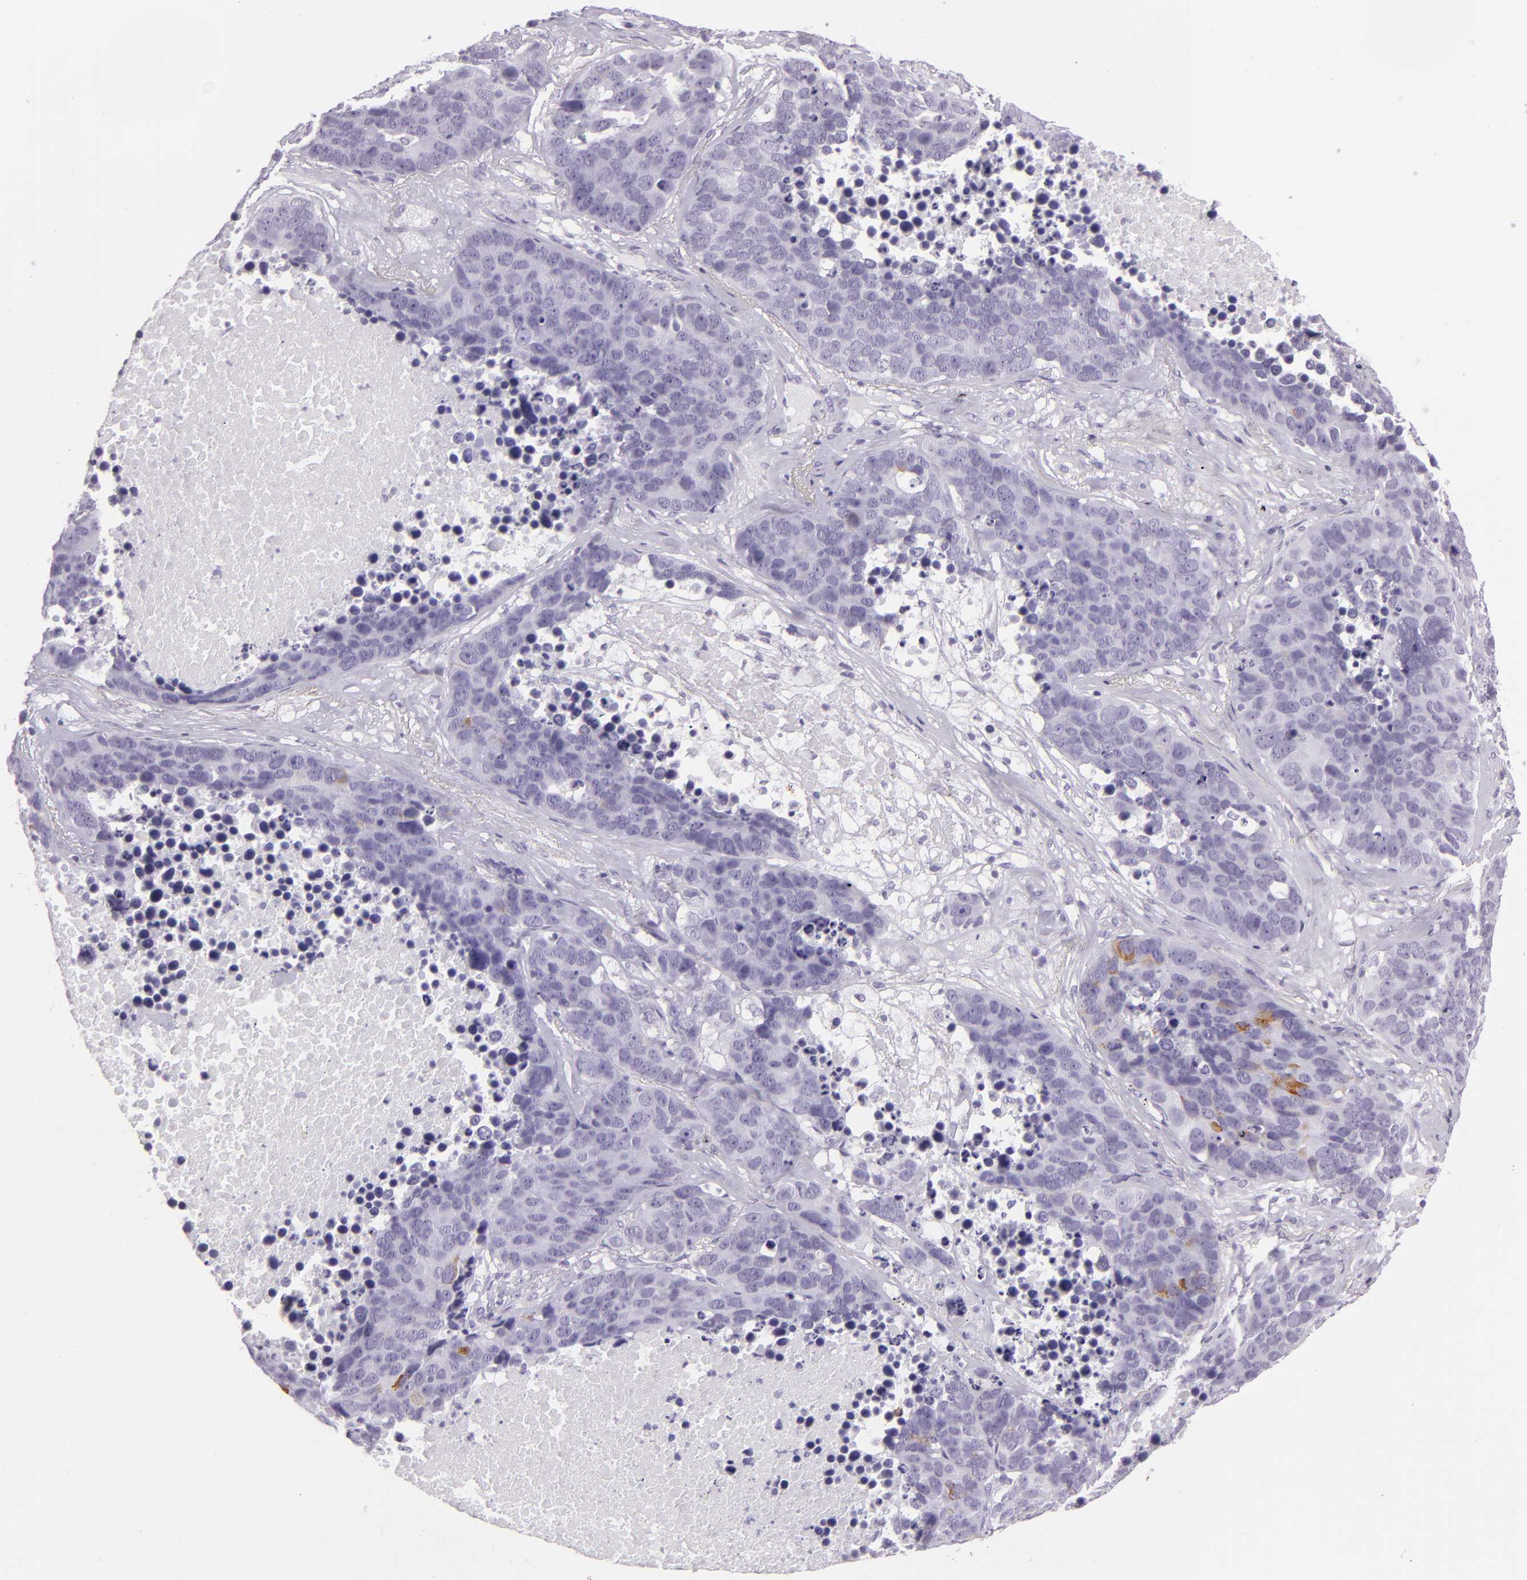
{"staining": {"intensity": "negative", "quantity": "none", "location": "none"}, "tissue": "lung cancer", "cell_type": "Tumor cells", "image_type": "cancer", "snomed": [{"axis": "morphology", "description": "Carcinoid, malignant, NOS"}, {"axis": "topography", "description": "Lung"}], "caption": "Histopathology image shows no significant protein staining in tumor cells of lung carcinoid (malignant).", "gene": "MUC6", "patient": {"sex": "male", "age": 60}}